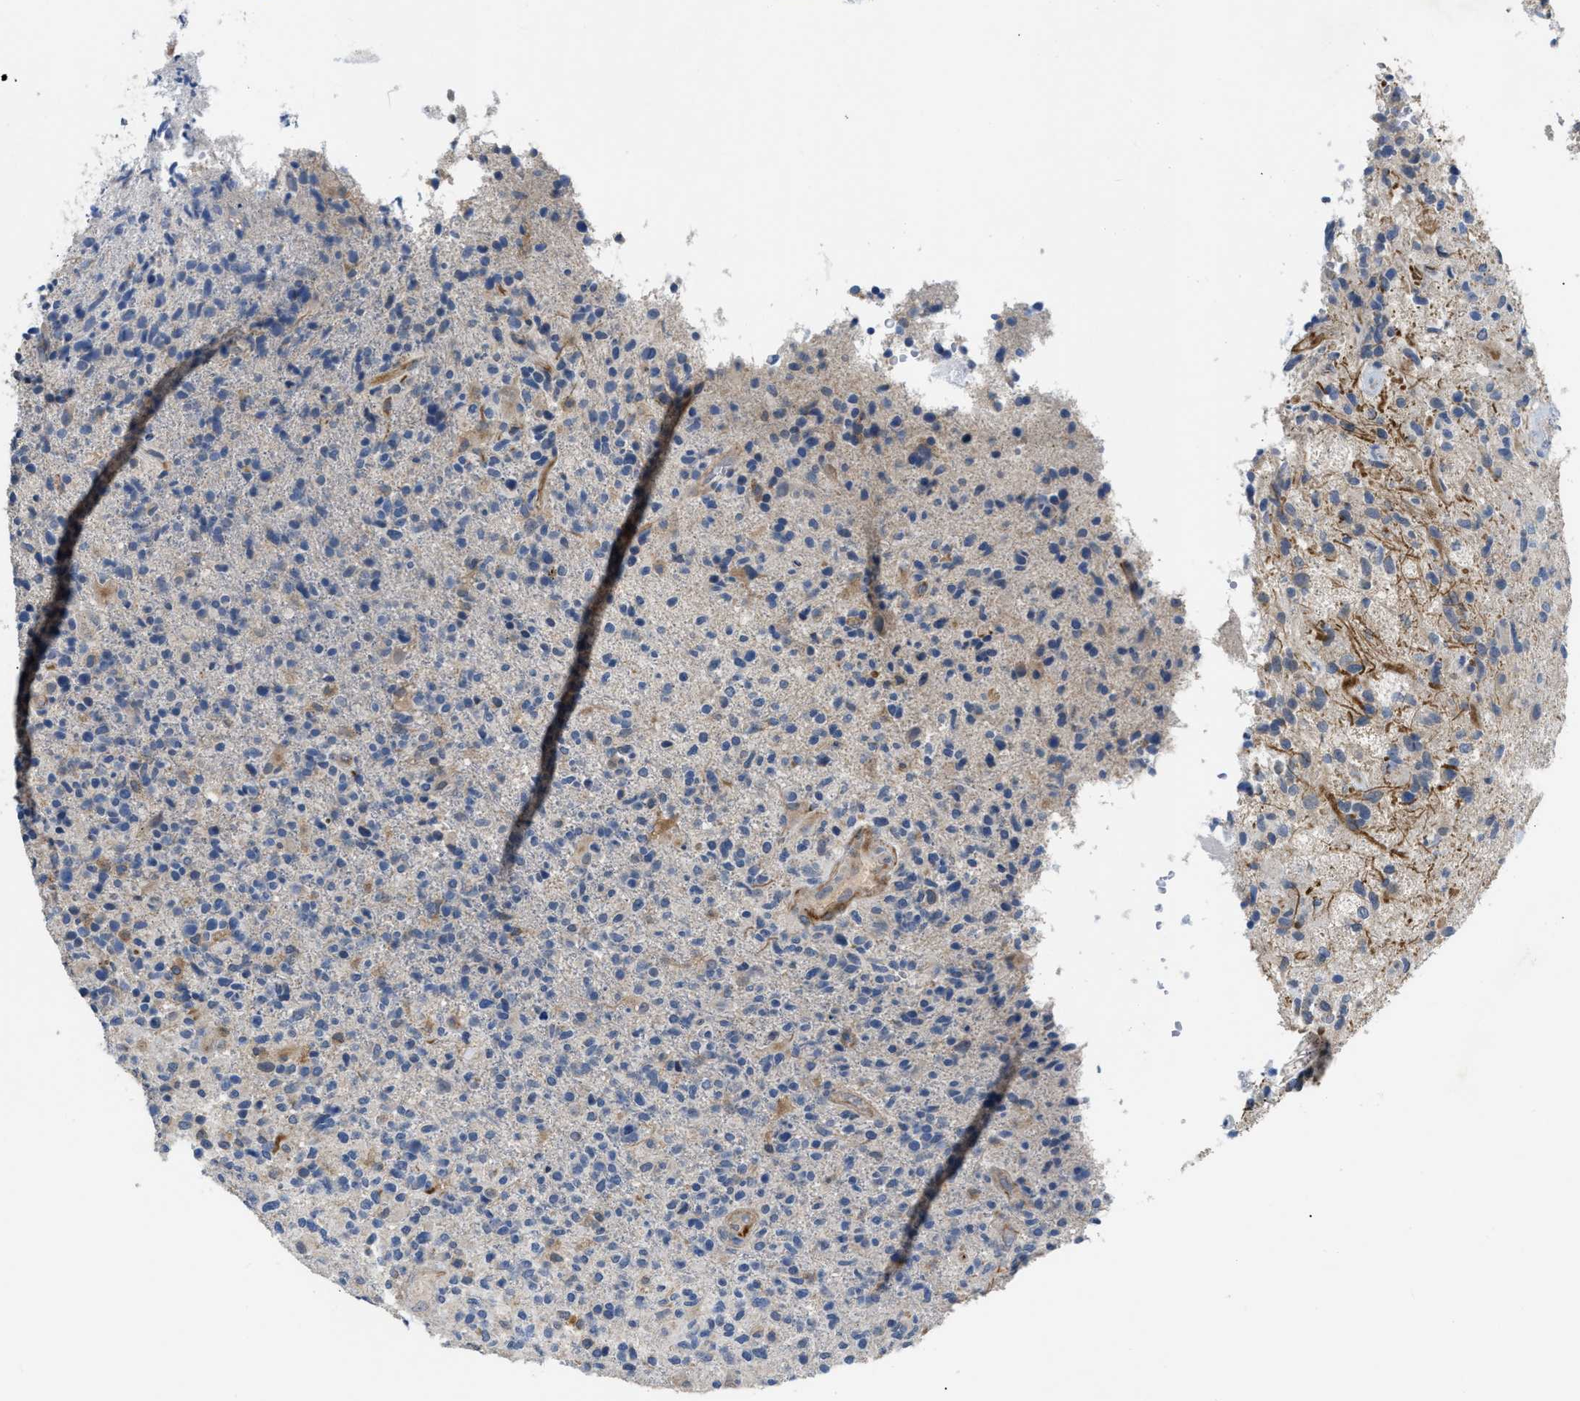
{"staining": {"intensity": "weak", "quantity": "<25%", "location": "cytoplasmic/membranous"}, "tissue": "glioma", "cell_type": "Tumor cells", "image_type": "cancer", "snomed": [{"axis": "morphology", "description": "Glioma, malignant, High grade"}, {"axis": "topography", "description": "Brain"}], "caption": "Malignant glioma (high-grade) was stained to show a protein in brown. There is no significant staining in tumor cells.", "gene": "DHX58", "patient": {"sex": "male", "age": 72}}